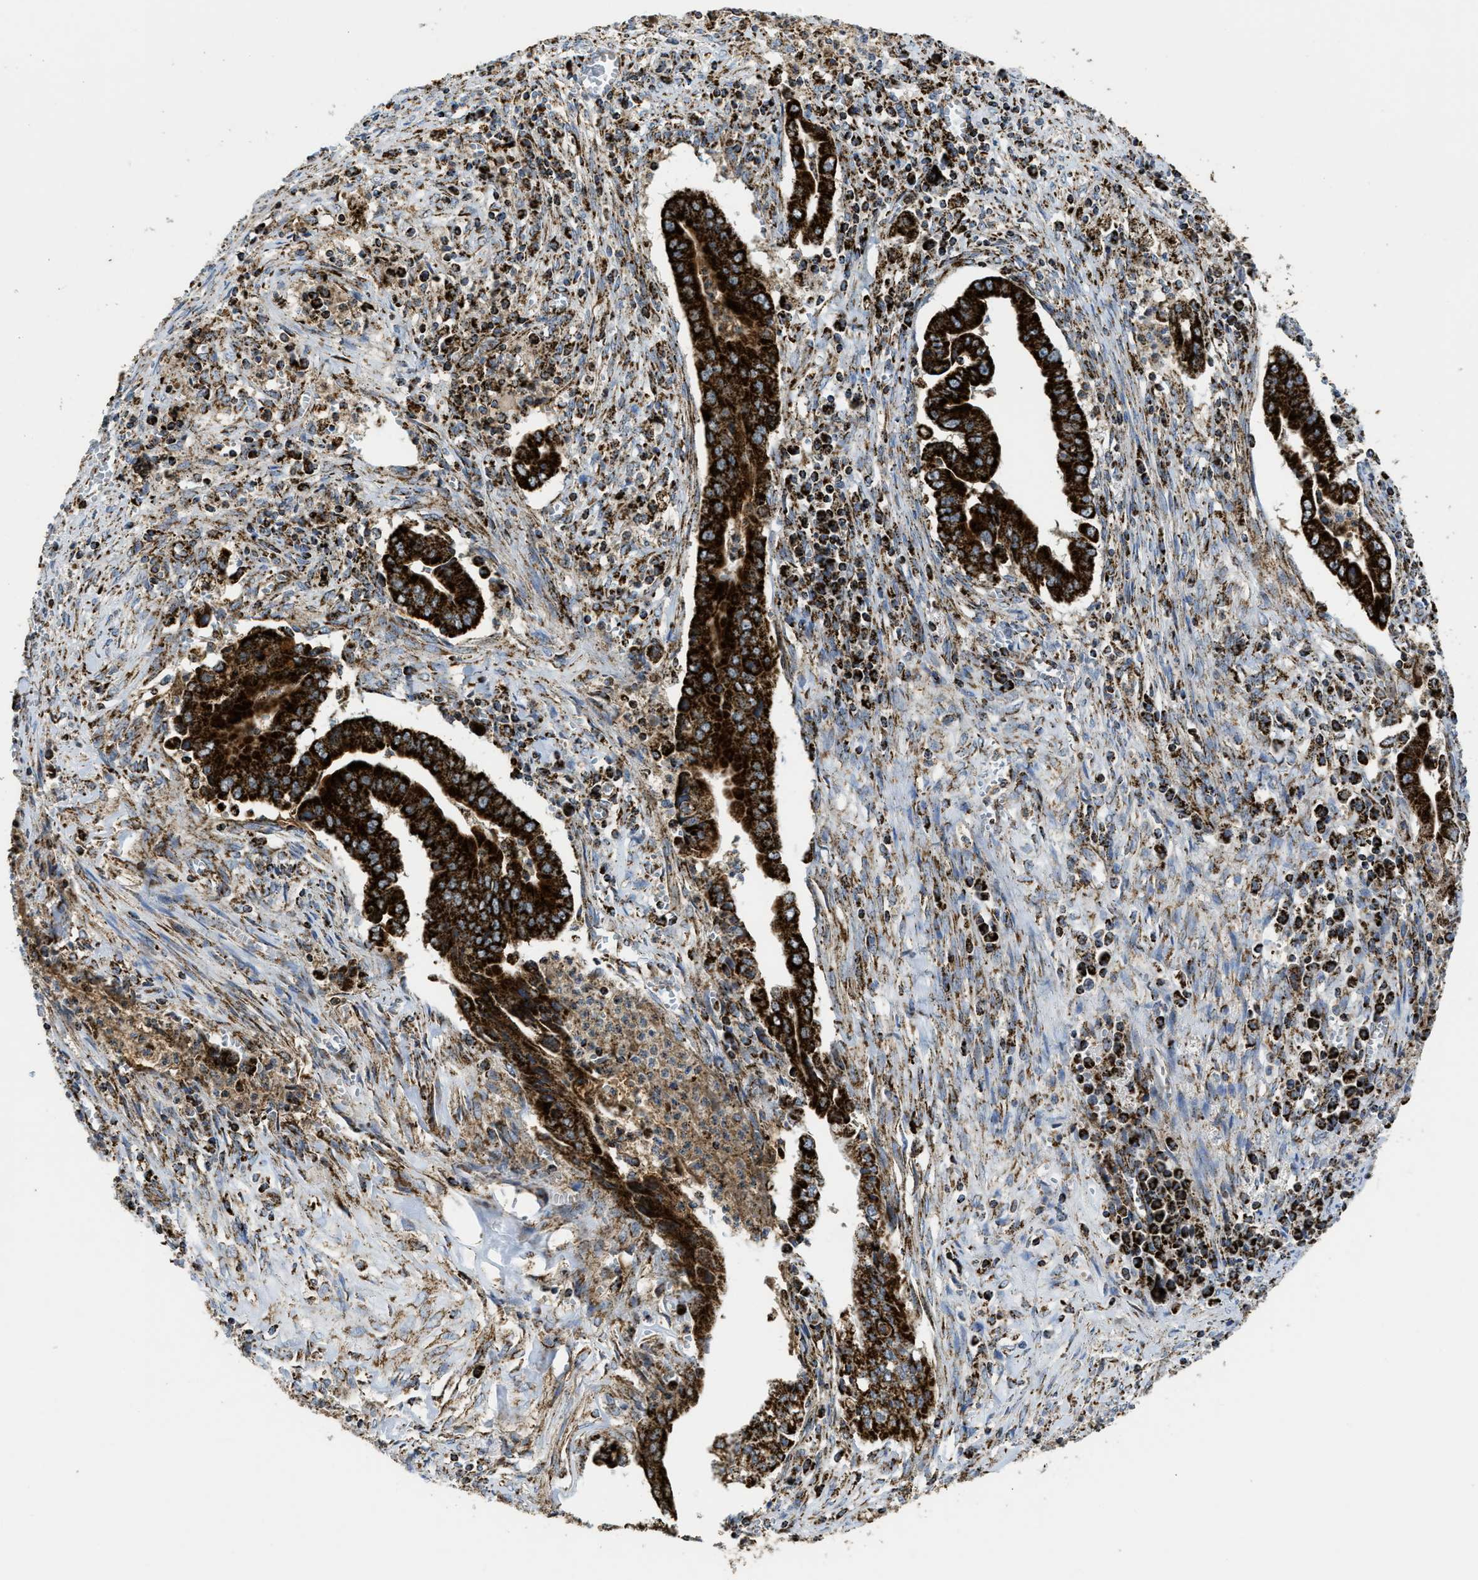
{"staining": {"intensity": "strong", "quantity": ">75%", "location": "cytoplasmic/membranous"}, "tissue": "cervical cancer", "cell_type": "Tumor cells", "image_type": "cancer", "snomed": [{"axis": "morphology", "description": "Adenocarcinoma, NOS"}, {"axis": "topography", "description": "Cervix"}], "caption": "IHC staining of cervical adenocarcinoma, which demonstrates high levels of strong cytoplasmic/membranous staining in about >75% of tumor cells indicating strong cytoplasmic/membranous protein expression. The staining was performed using DAB (brown) for protein detection and nuclei were counterstained in hematoxylin (blue).", "gene": "SQOR", "patient": {"sex": "female", "age": 44}}